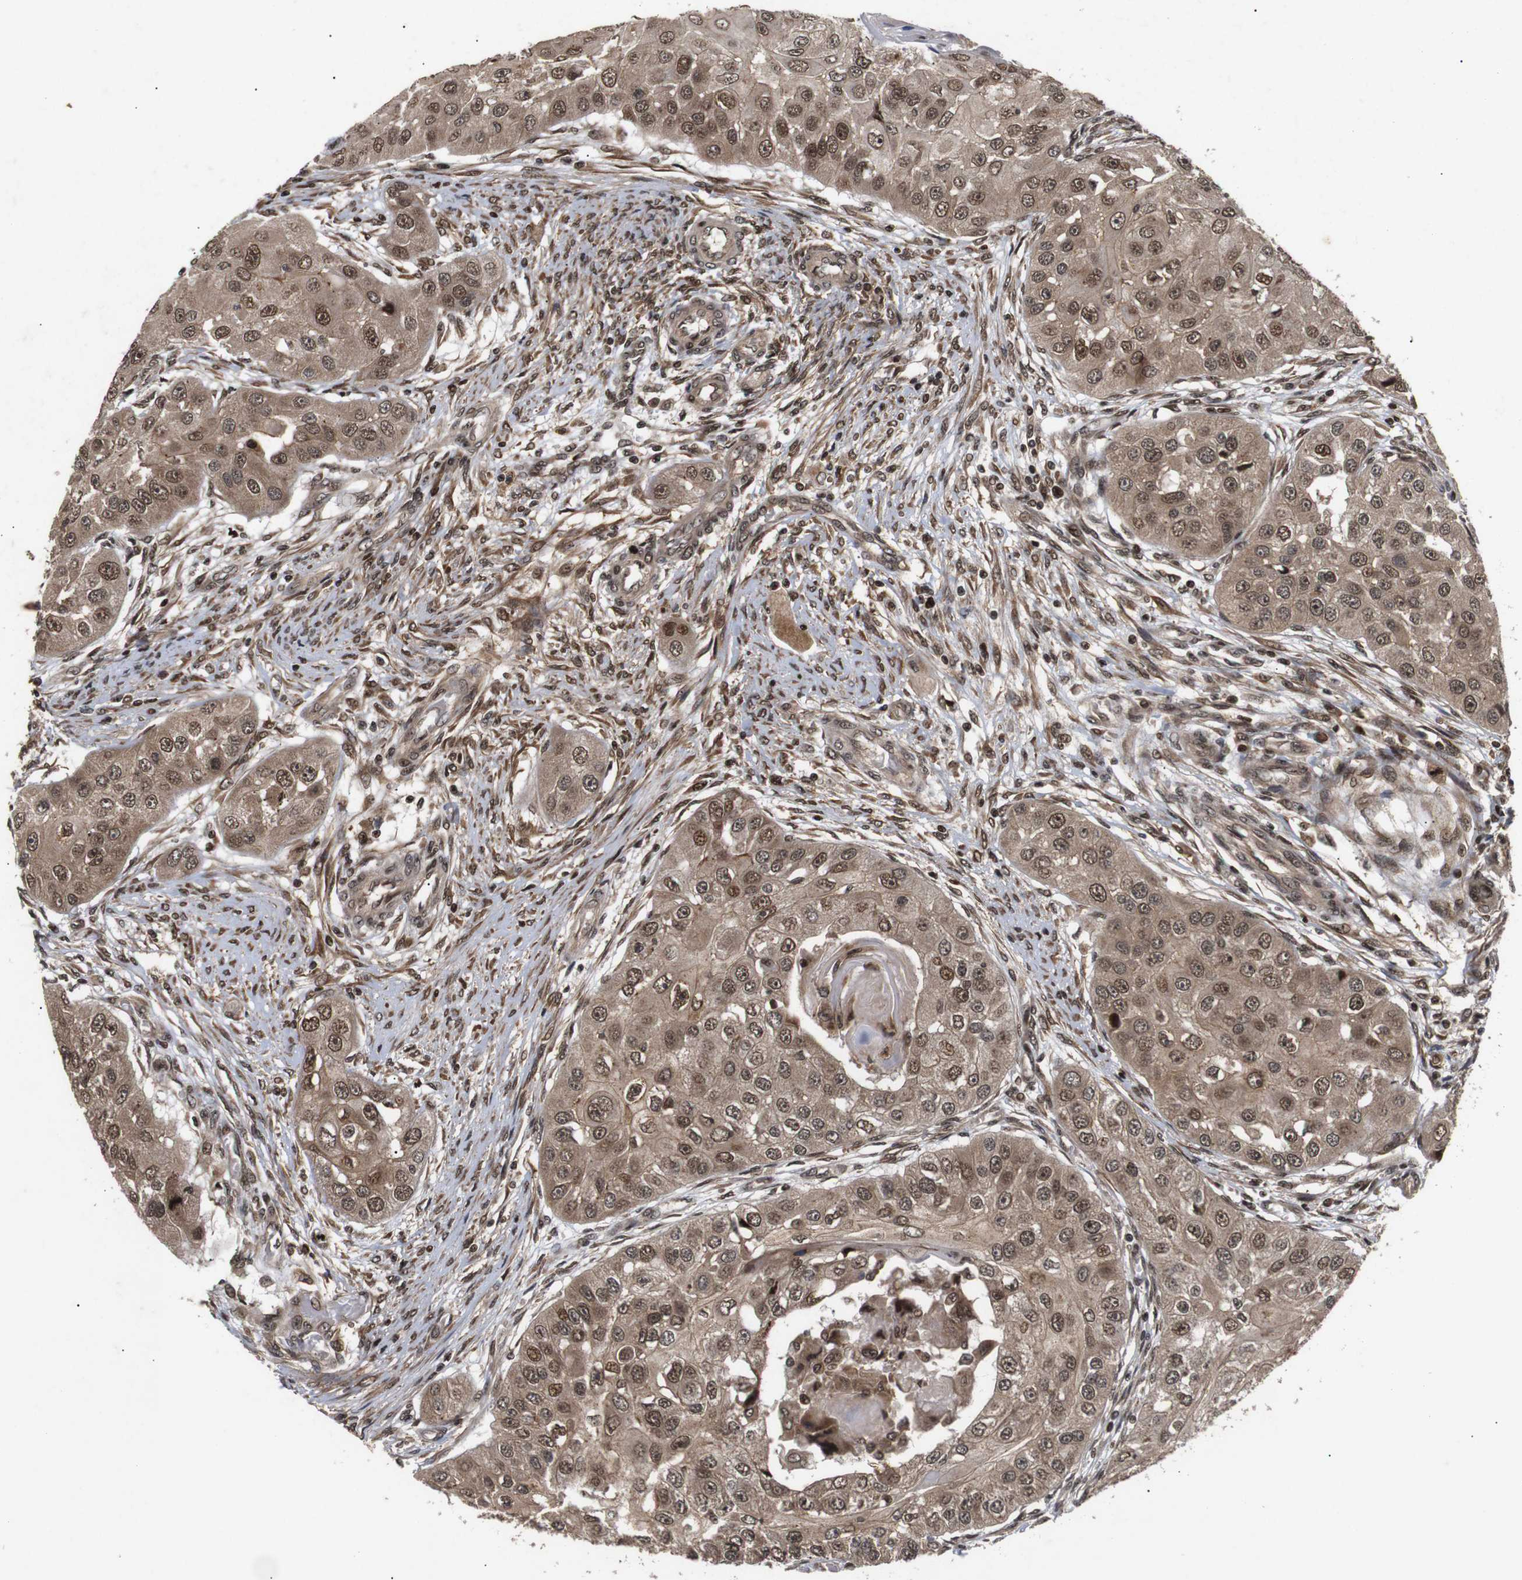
{"staining": {"intensity": "moderate", "quantity": ">75%", "location": "cytoplasmic/membranous,nuclear"}, "tissue": "head and neck cancer", "cell_type": "Tumor cells", "image_type": "cancer", "snomed": [{"axis": "morphology", "description": "Normal tissue, NOS"}, {"axis": "morphology", "description": "Squamous cell carcinoma, NOS"}, {"axis": "topography", "description": "Skeletal muscle"}, {"axis": "topography", "description": "Head-Neck"}], "caption": "About >75% of tumor cells in human head and neck cancer reveal moderate cytoplasmic/membranous and nuclear protein staining as visualized by brown immunohistochemical staining.", "gene": "KIF23", "patient": {"sex": "male", "age": 51}}